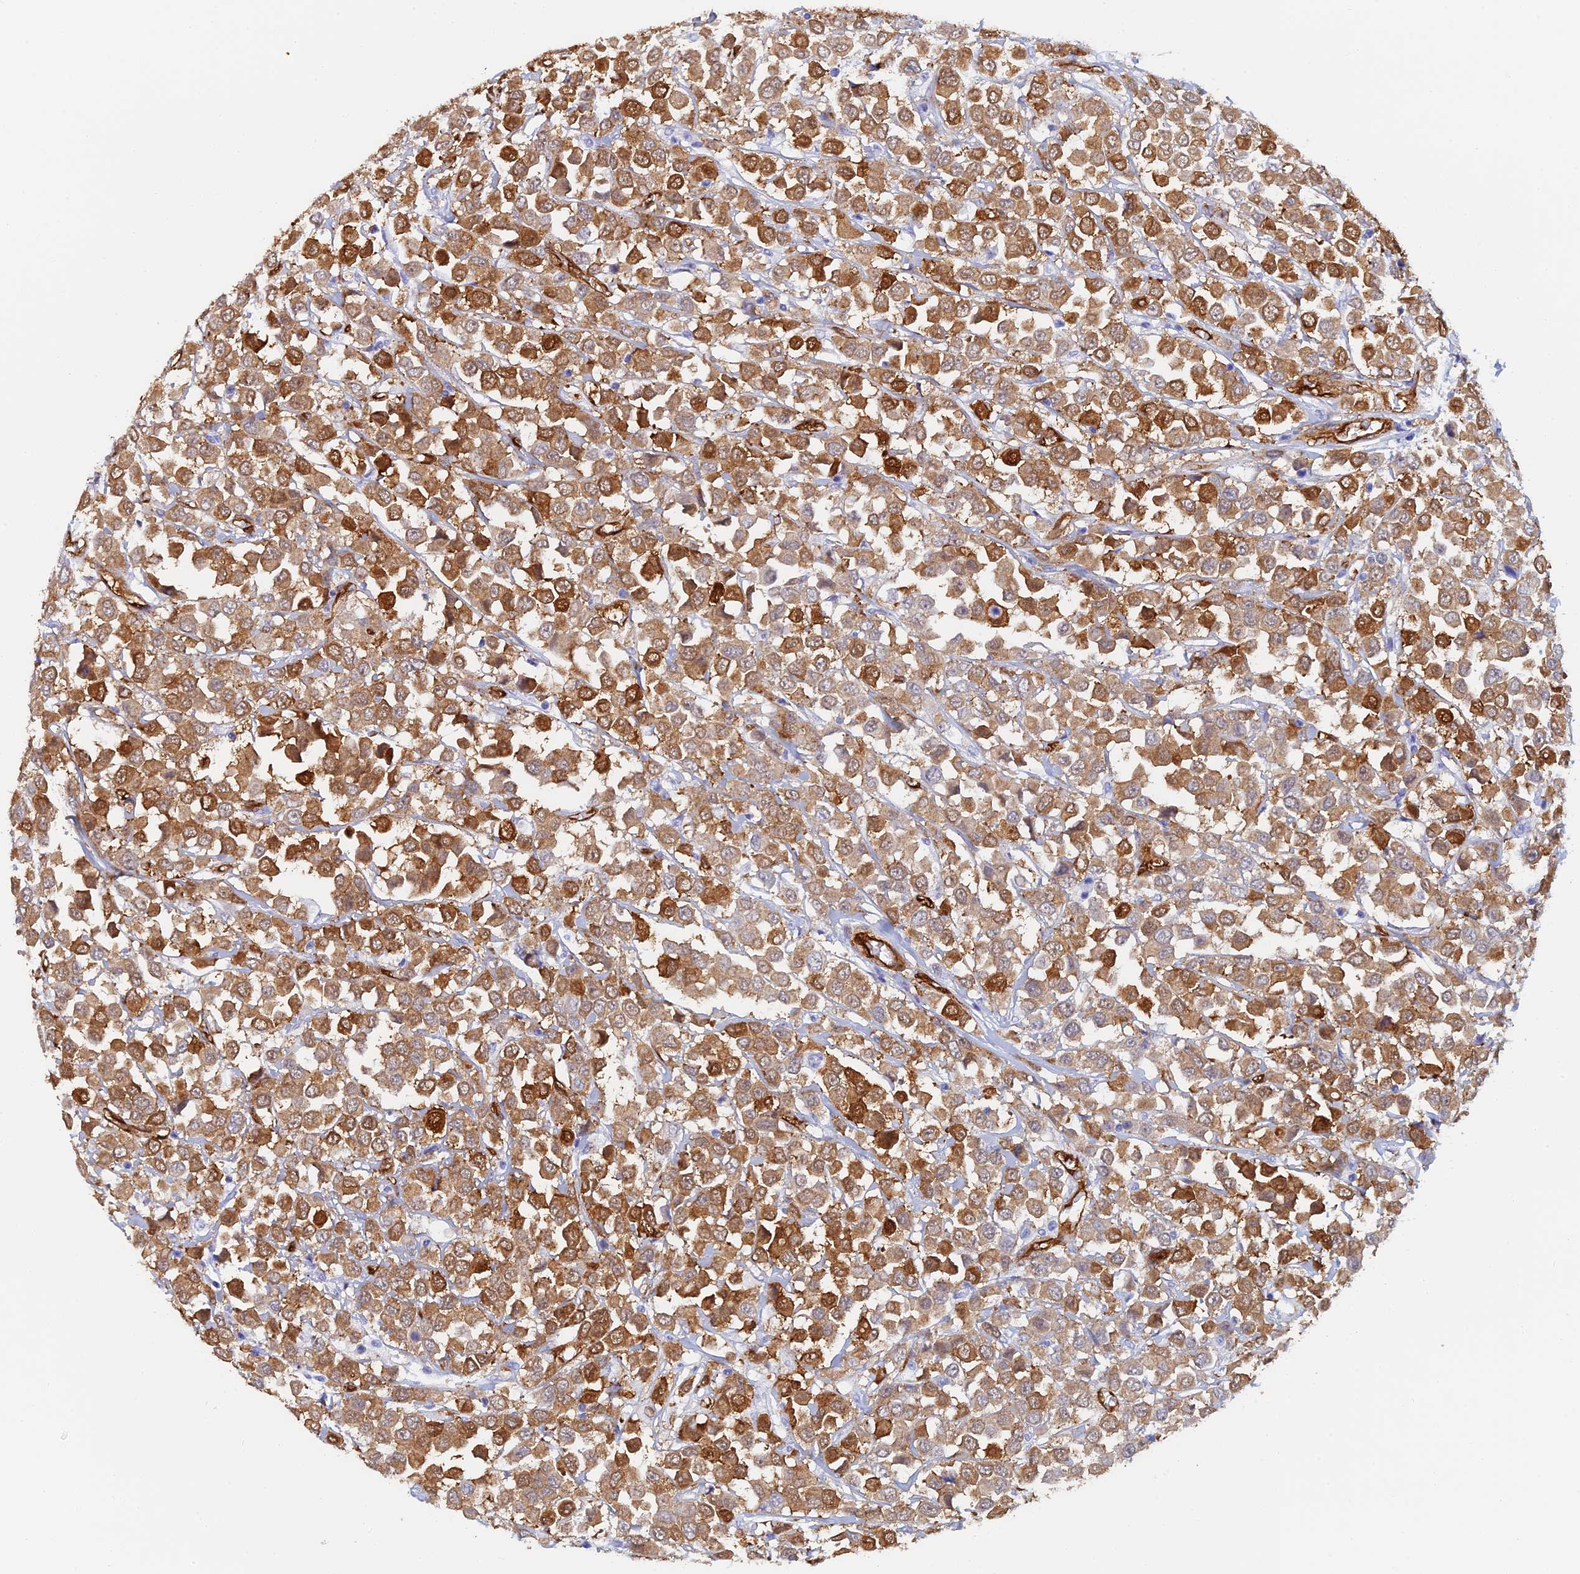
{"staining": {"intensity": "moderate", "quantity": ">75%", "location": "cytoplasmic/membranous"}, "tissue": "breast cancer", "cell_type": "Tumor cells", "image_type": "cancer", "snomed": [{"axis": "morphology", "description": "Duct carcinoma"}, {"axis": "topography", "description": "Breast"}], "caption": "Immunohistochemical staining of breast cancer exhibits moderate cytoplasmic/membranous protein positivity in approximately >75% of tumor cells.", "gene": "CRIP2", "patient": {"sex": "female", "age": 61}}